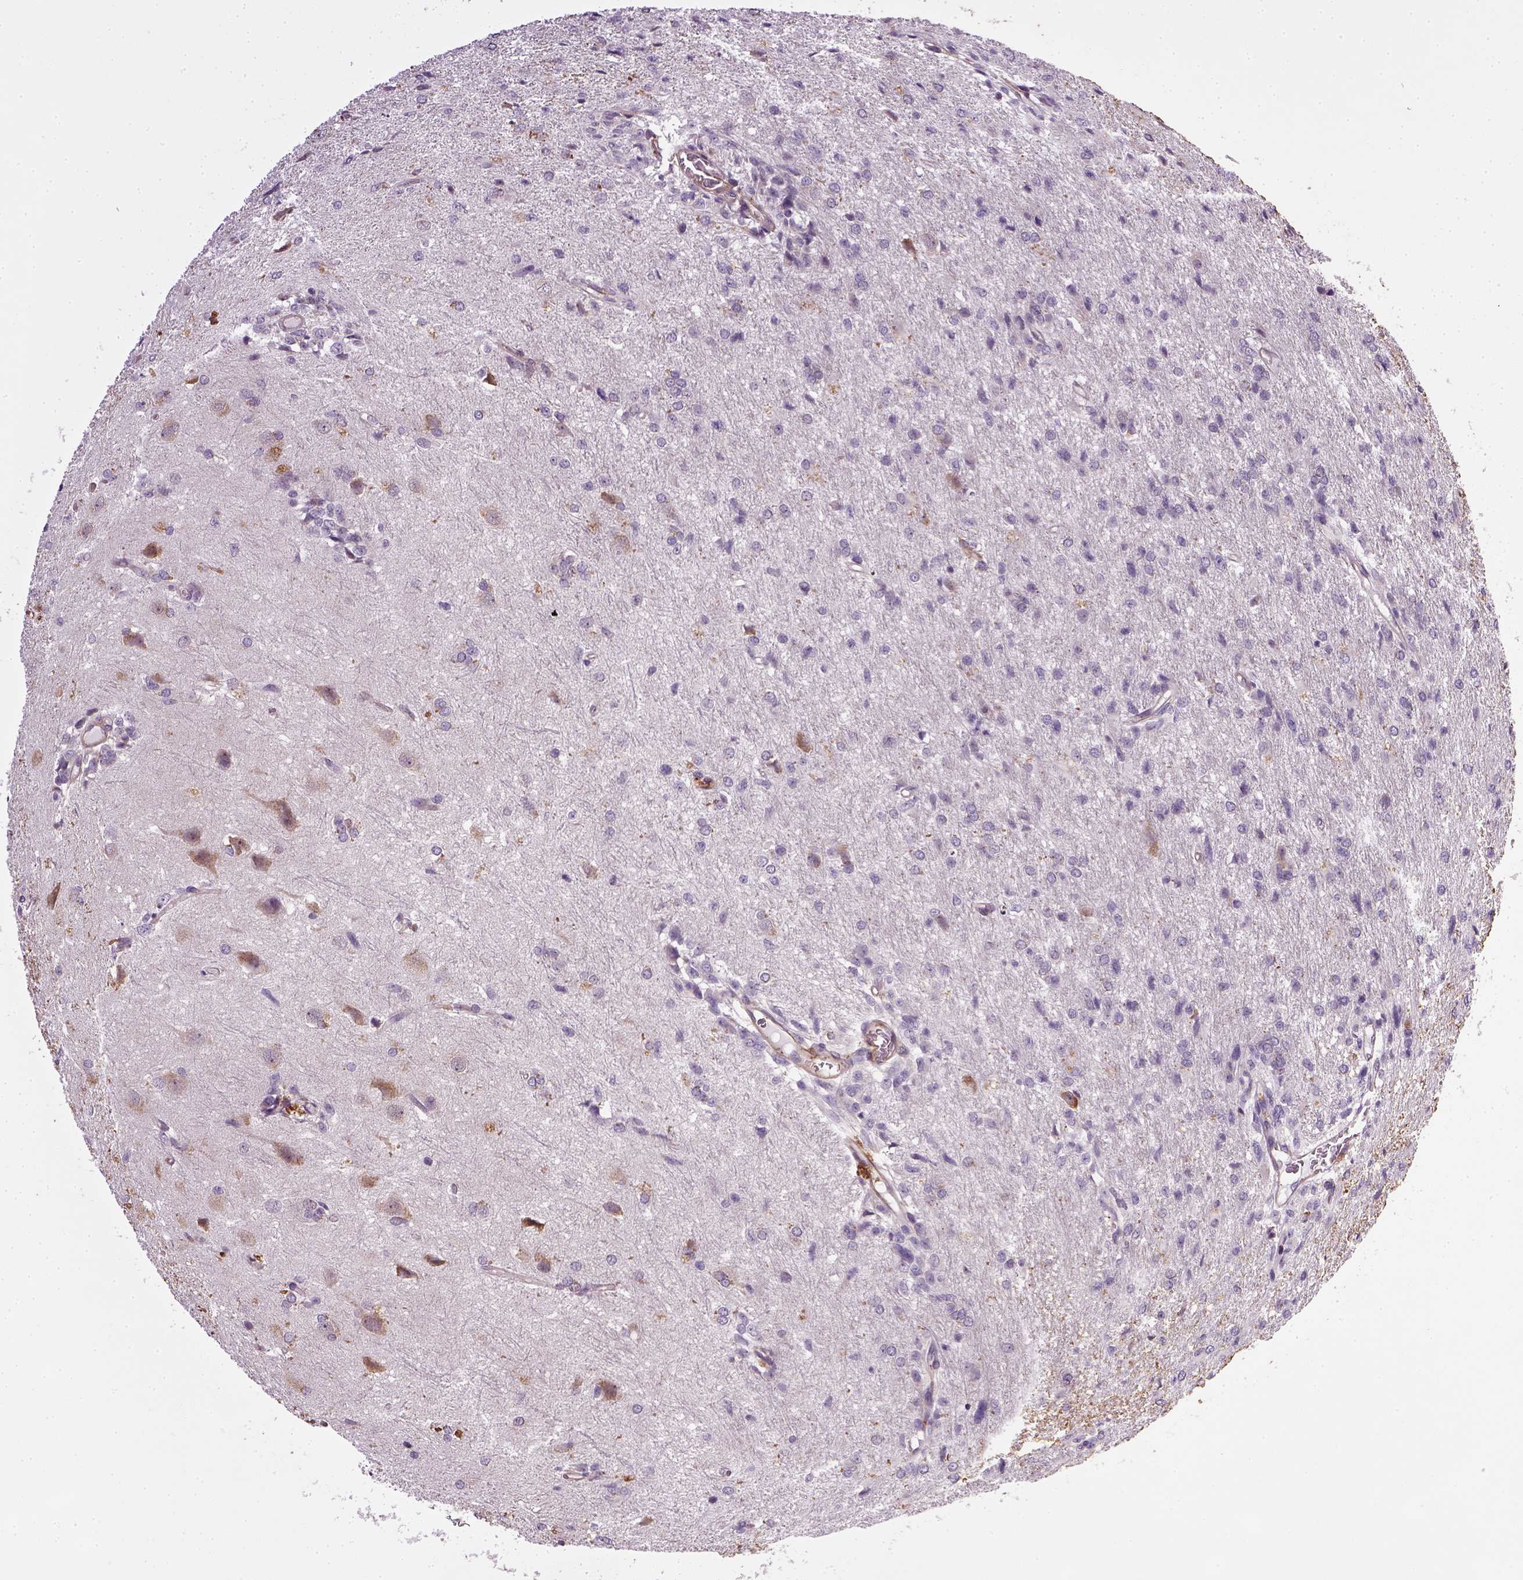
{"staining": {"intensity": "negative", "quantity": "none", "location": "none"}, "tissue": "glioma", "cell_type": "Tumor cells", "image_type": "cancer", "snomed": [{"axis": "morphology", "description": "Glioma, malignant, High grade"}, {"axis": "topography", "description": "Brain"}], "caption": "The histopathology image reveals no significant positivity in tumor cells of glioma.", "gene": "TPRG1", "patient": {"sex": "male", "age": 68}}